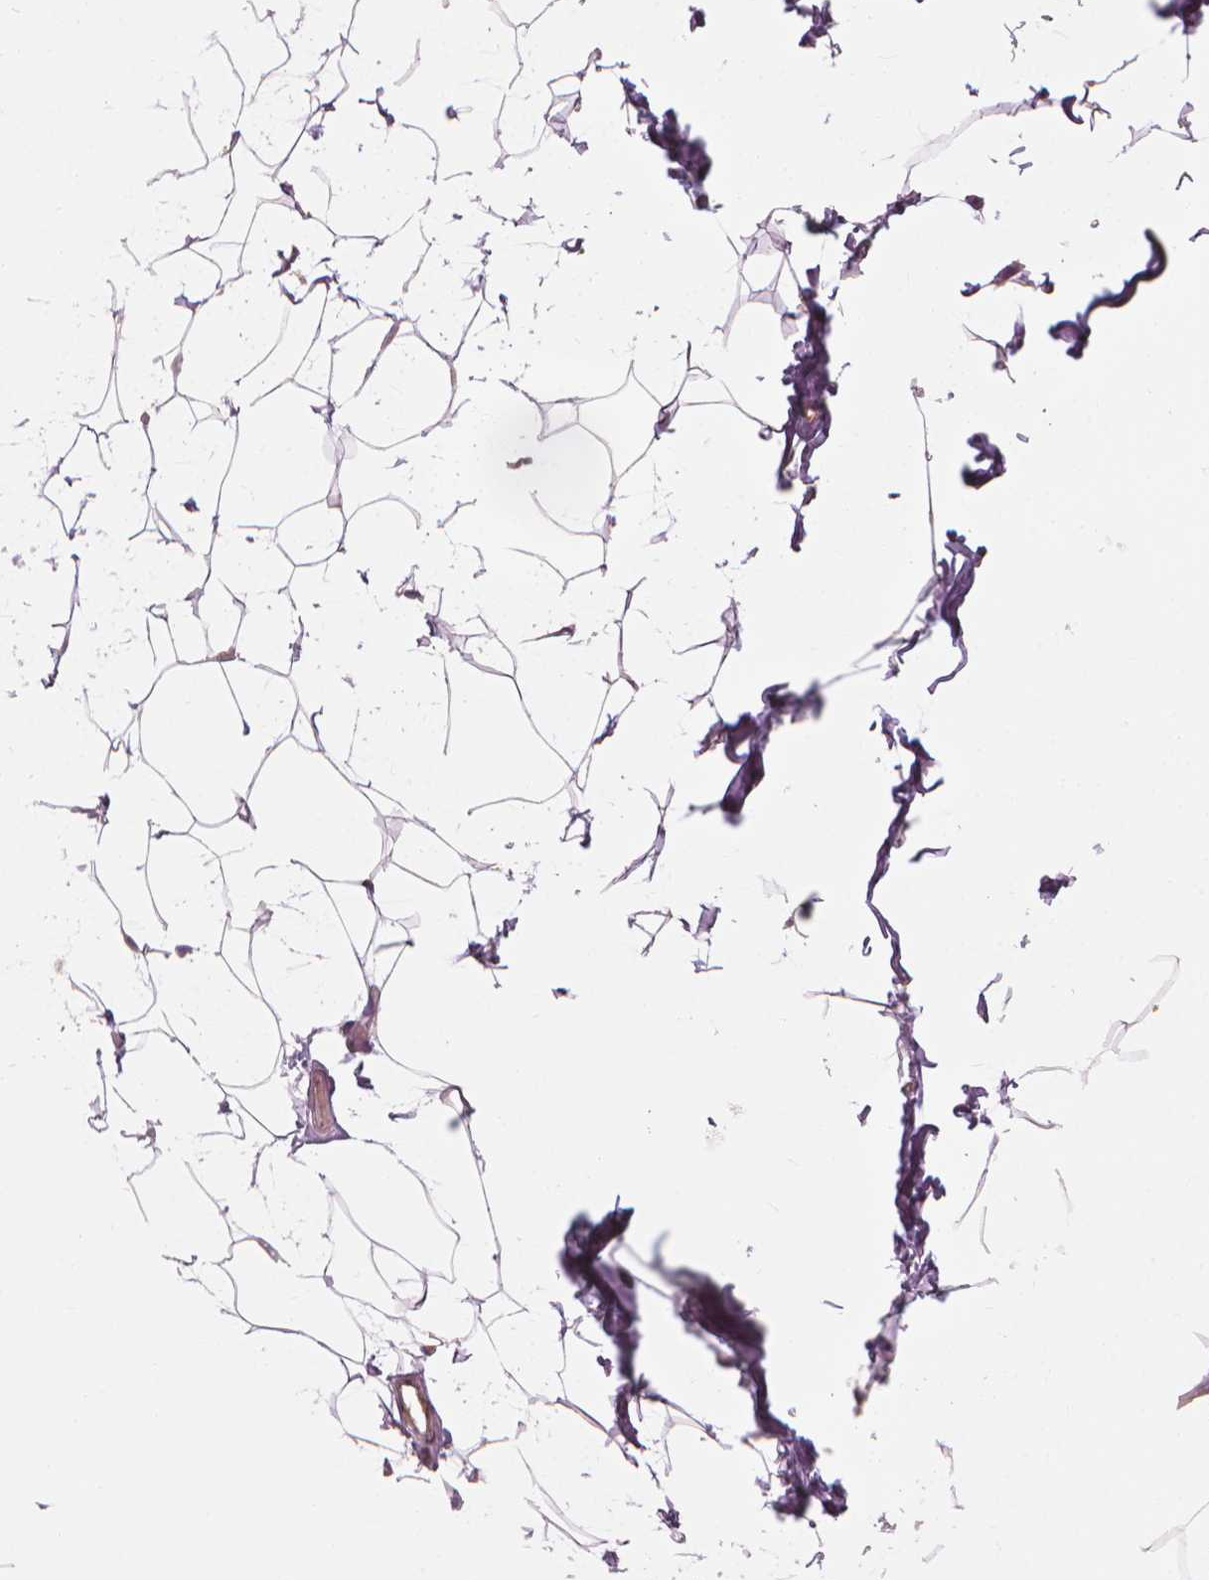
{"staining": {"intensity": "negative", "quantity": "none", "location": "none"}, "tissue": "breast", "cell_type": "Adipocytes", "image_type": "normal", "snomed": [{"axis": "morphology", "description": "Normal tissue, NOS"}, {"axis": "topography", "description": "Breast"}], "caption": "High power microscopy photomicrograph of an IHC photomicrograph of unremarkable breast, revealing no significant staining in adipocytes. (DAB (3,3'-diaminobenzidine) immunohistochemistry with hematoxylin counter stain).", "gene": "SAXO2", "patient": {"sex": "female", "age": 32}}